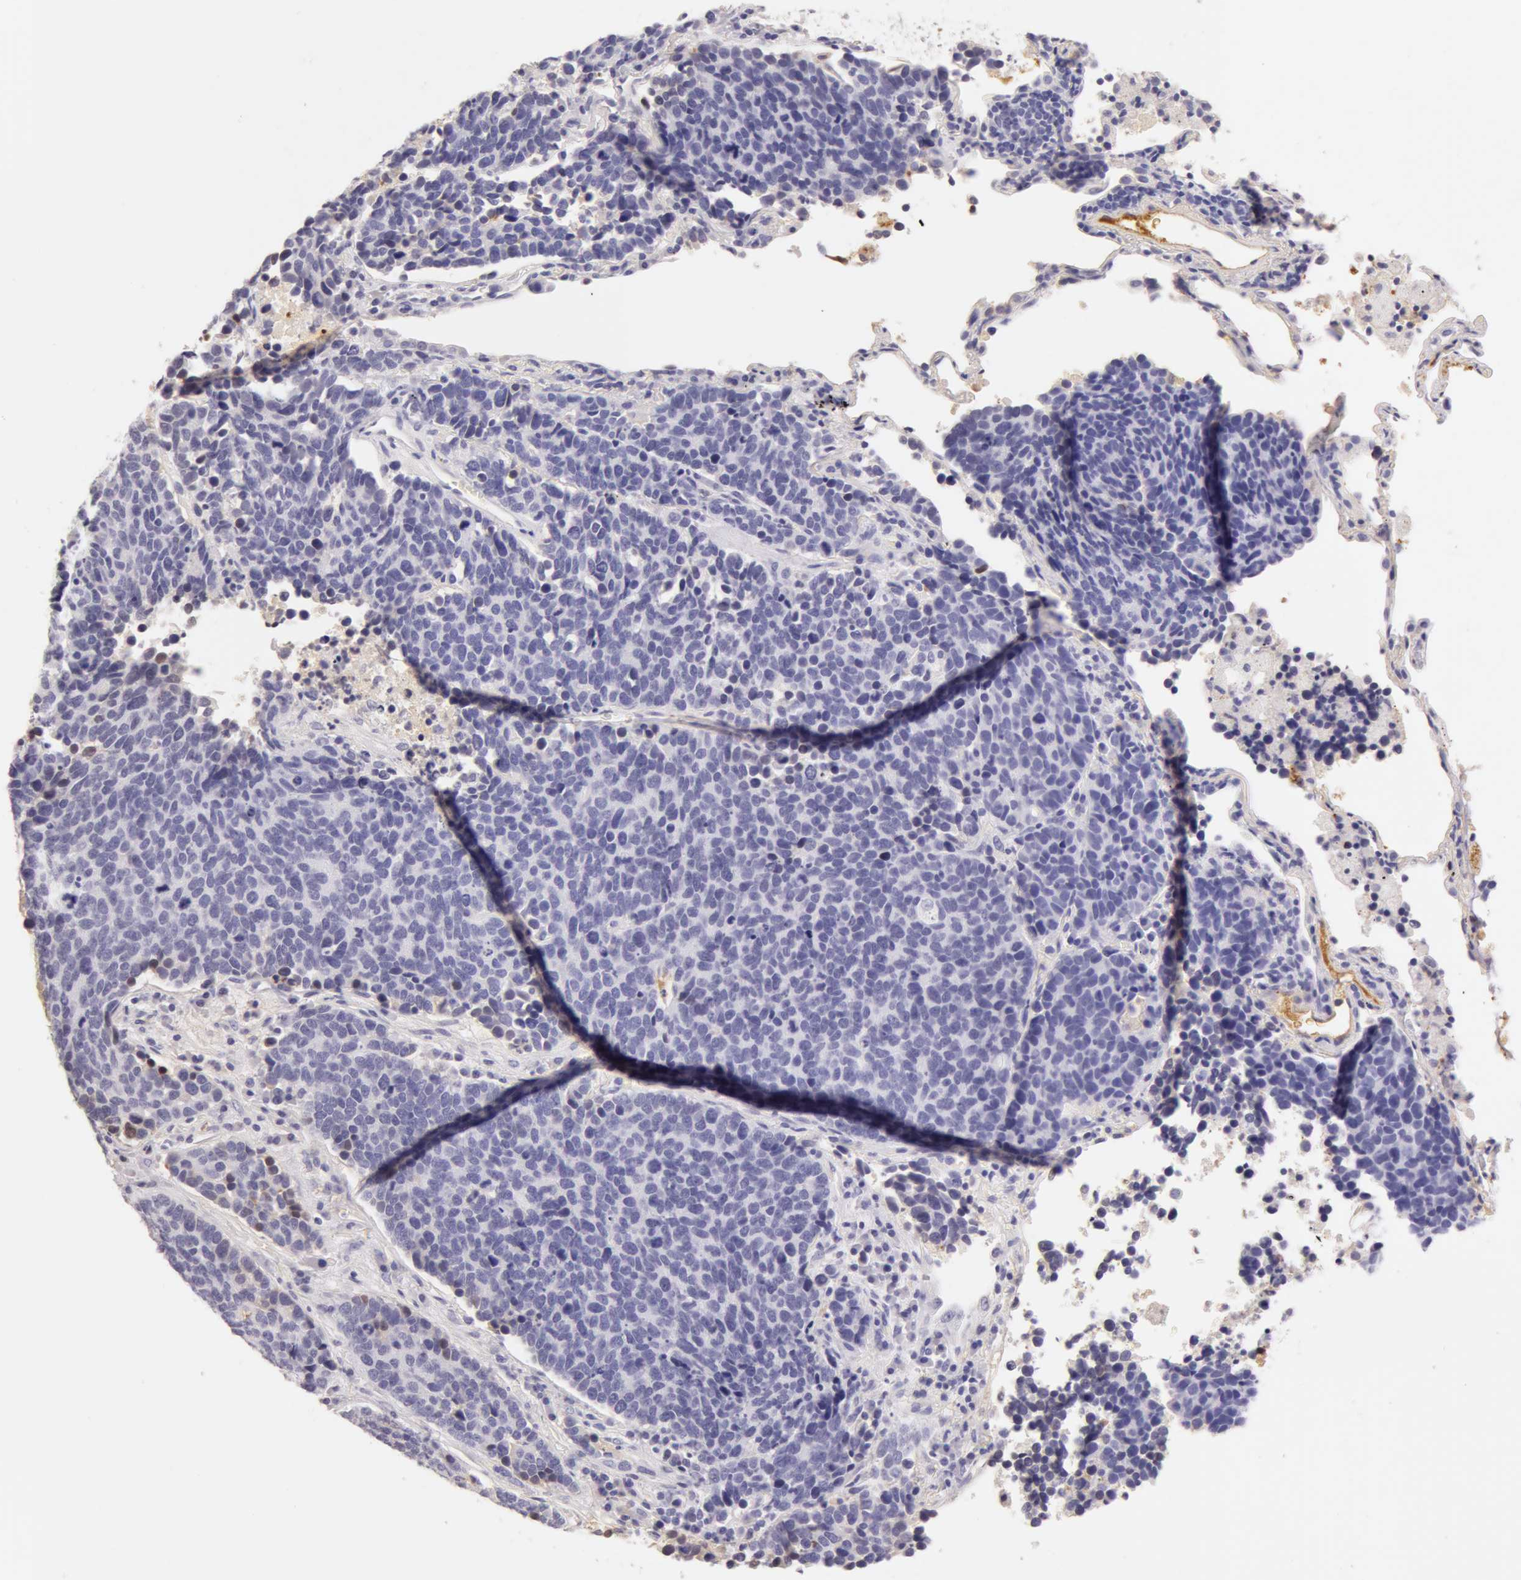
{"staining": {"intensity": "negative", "quantity": "none", "location": "none"}, "tissue": "lung cancer", "cell_type": "Tumor cells", "image_type": "cancer", "snomed": [{"axis": "morphology", "description": "Neoplasm, malignant, NOS"}, {"axis": "topography", "description": "Lung"}], "caption": "IHC histopathology image of neoplastic tissue: human lung cancer (neoplasm (malignant)) stained with DAB reveals no significant protein staining in tumor cells.", "gene": "AHSG", "patient": {"sex": "female", "age": 75}}